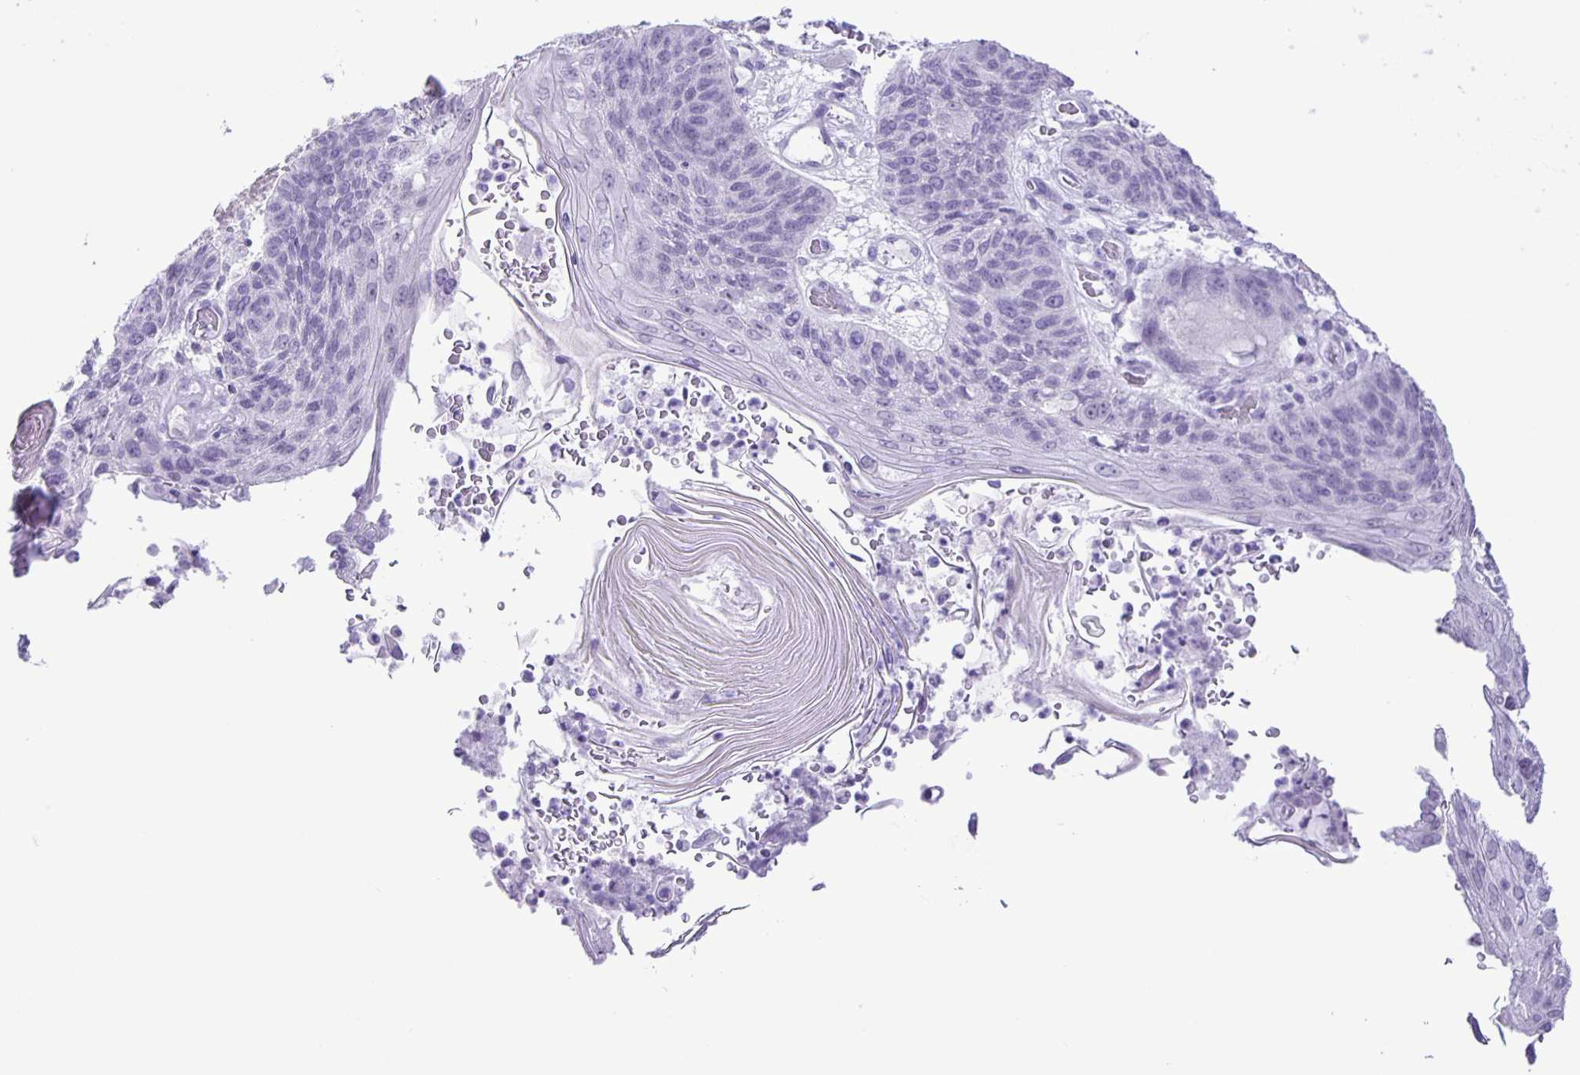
{"staining": {"intensity": "negative", "quantity": "none", "location": "none"}, "tissue": "lung cancer", "cell_type": "Tumor cells", "image_type": "cancer", "snomed": [{"axis": "morphology", "description": "Squamous cell carcinoma, NOS"}, {"axis": "morphology", "description": "Squamous cell carcinoma, metastatic, NOS"}, {"axis": "topography", "description": "Lymph node"}, {"axis": "topography", "description": "Lung"}], "caption": "Immunohistochemistry image of squamous cell carcinoma (lung) stained for a protein (brown), which shows no staining in tumor cells.", "gene": "EZHIP", "patient": {"sex": "male", "age": 41}}